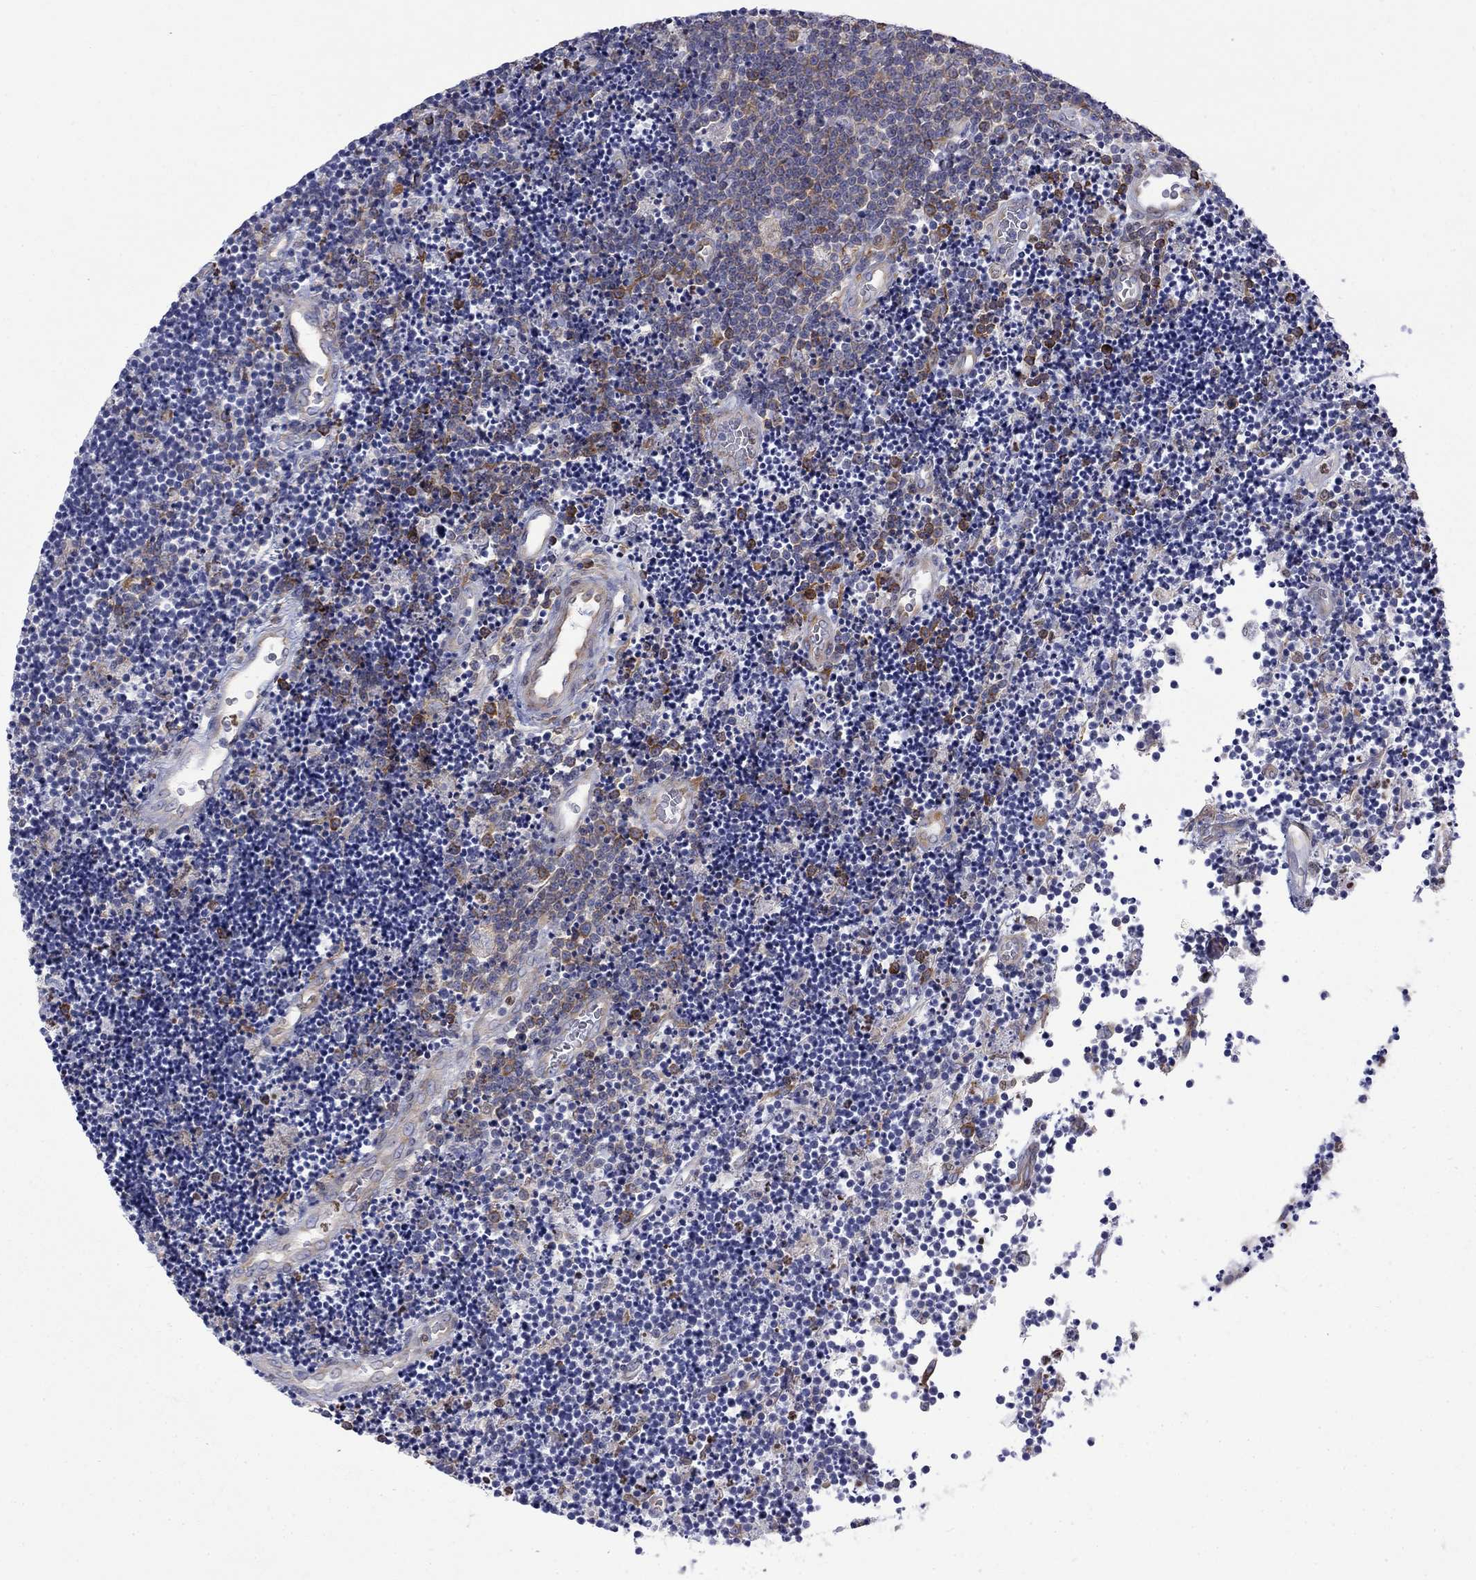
{"staining": {"intensity": "negative", "quantity": "none", "location": "none"}, "tissue": "lymphoma", "cell_type": "Tumor cells", "image_type": "cancer", "snomed": [{"axis": "morphology", "description": "Malignant lymphoma, non-Hodgkin's type, Low grade"}, {"axis": "topography", "description": "Brain"}], "caption": "An immunohistochemistry histopathology image of lymphoma is shown. There is no staining in tumor cells of lymphoma.", "gene": "PABPC4", "patient": {"sex": "female", "age": 66}}